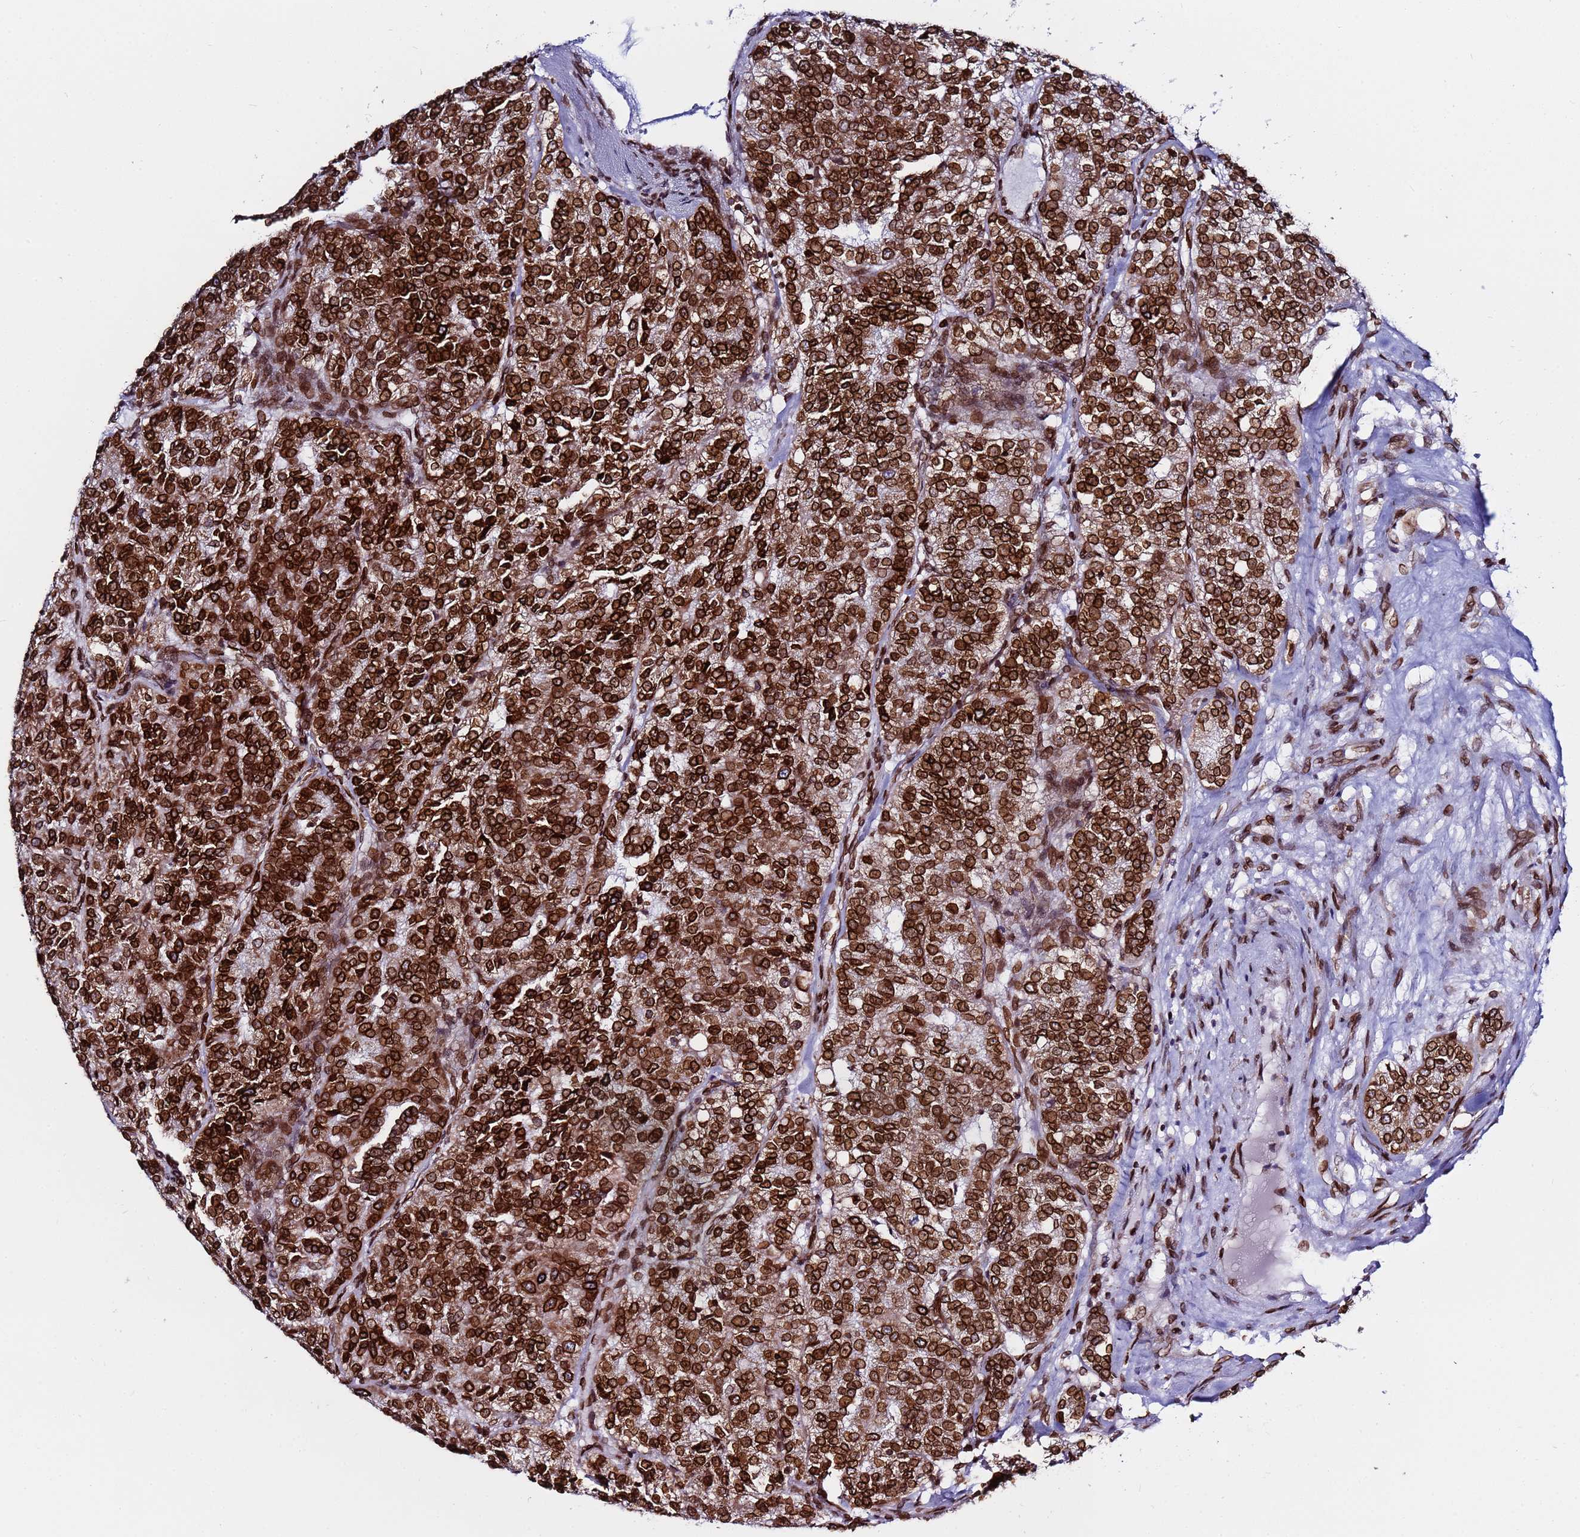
{"staining": {"intensity": "strong", "quantity": ">75%", "location": "cytoplasmic/membranous,nuclear"}, "tissue": "renal cancer", "cell_type": "Tumor cells", "image_type": "cancer", "snomed": [{"axis": "morphology", "description": "Adenocarcinoma, NOS"}, {"axis": "topography", "description": "Kidney"}], "caption": "Adenocarcinoma (renal) stained for a protein reveals strong cytoplasmic/membranous and nuclear positivity in tumor cells. The staining was performed using DAB, with brown indicating positive protein expression. Nuclei are stained blue with hematoxylin.", "gene": "TOR1AIP1", "patient": {"sex": "female", "age": 63}}